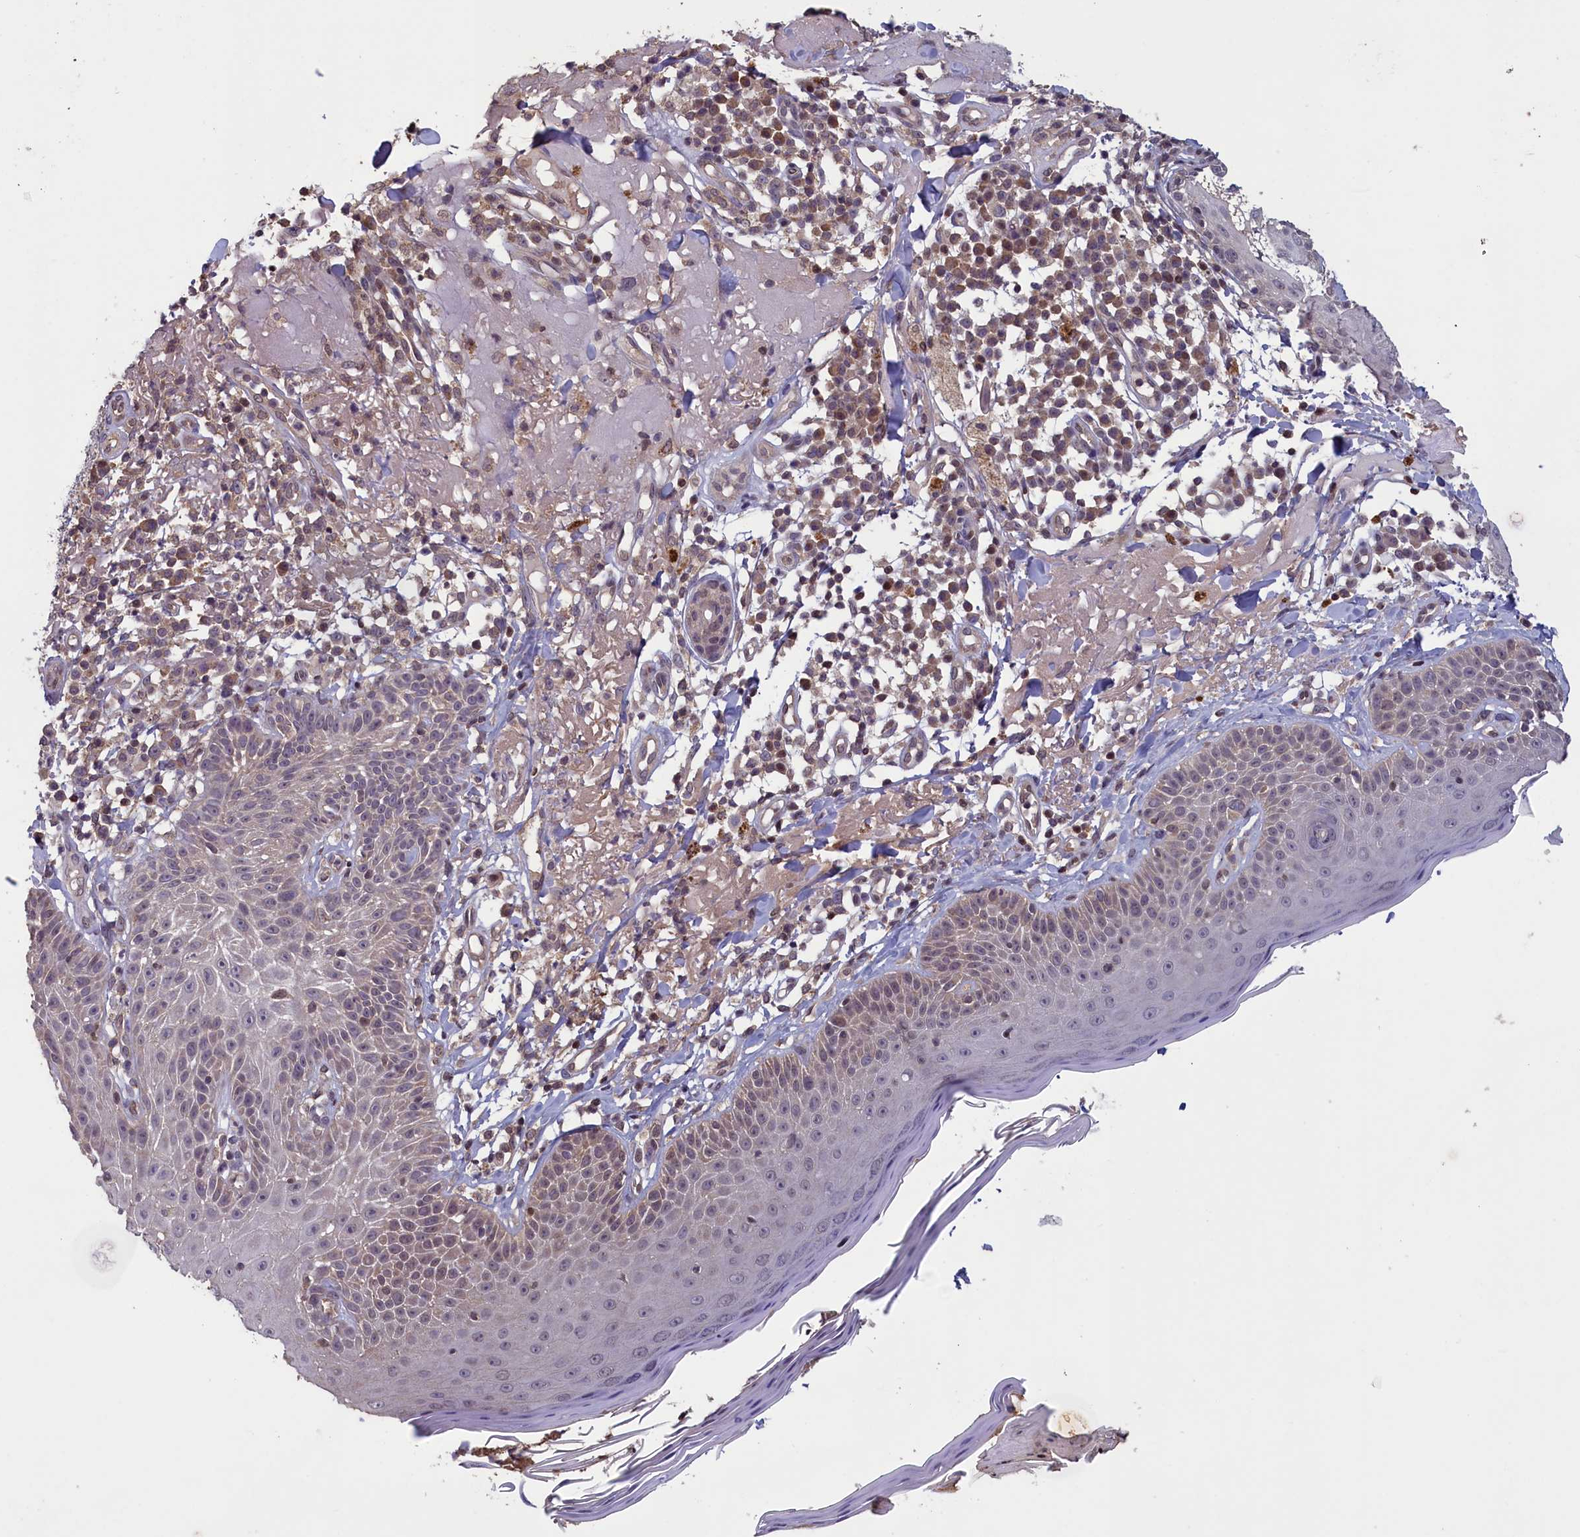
{"staining": {"intensity": "negative", "quantity": "none", "location": "none"}, "tissue": "skin cancer", "cell_type": "Tumor cells", "image_type": "cancer", "snomed": [{"axis": "morphology", "description": "Normal tissue, NOS"}, {"axis": "morphology", "description": "Basal cell carcinoma"}, {"axis": "topography", "description": "Skin"}], "caption": "A photomicrograph of skin cancer stained for a protein displays no brown staining in tumor cells.", "gene": "NUBP1", "patient": {"sex": "male", "age": 93}}